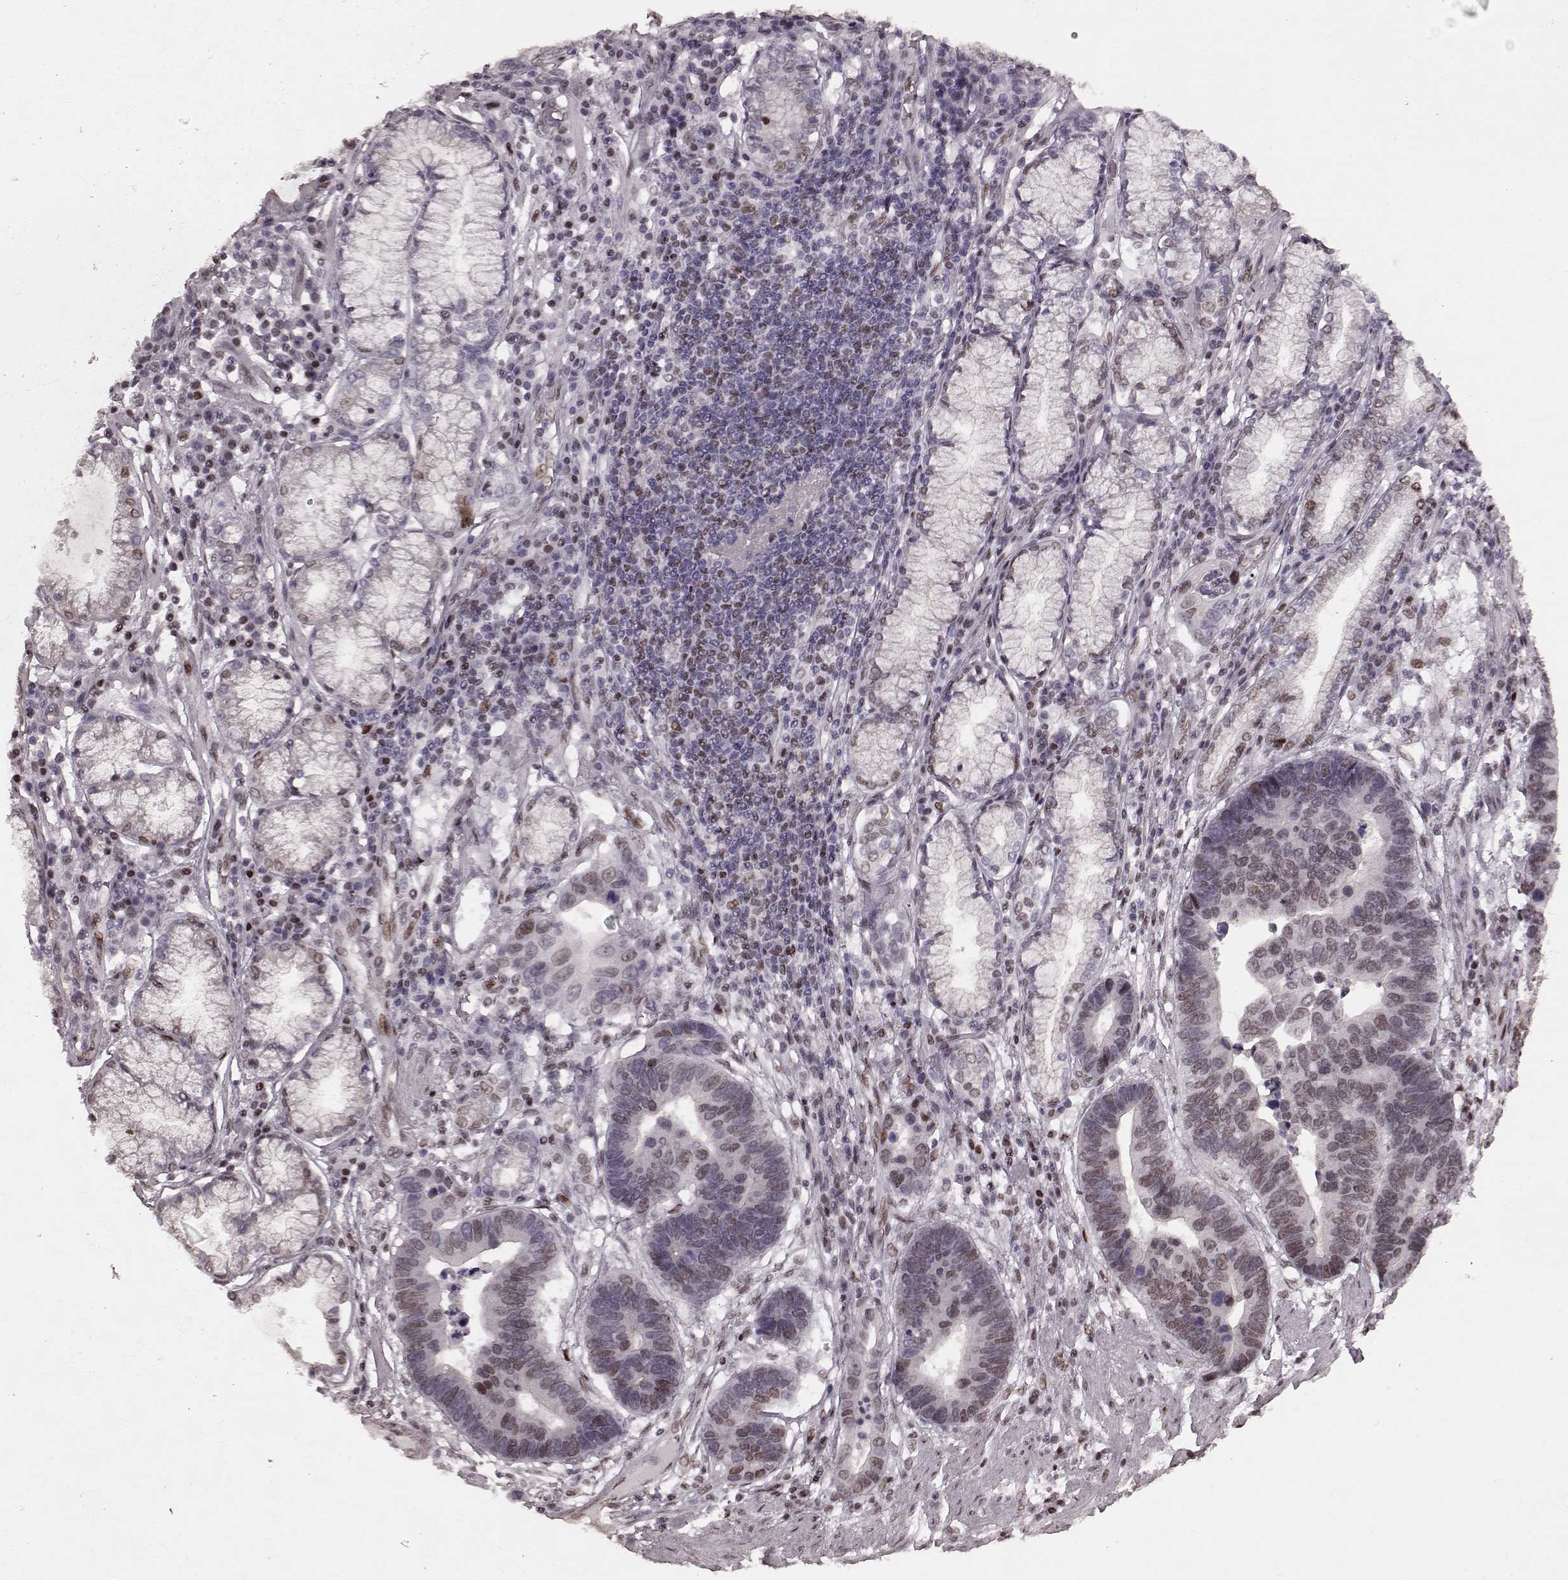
{"staining": {"intensity": "moderate", "quantity": "25%-75%", "location": "nuclear"}, "tissue": "stomach cancer", "cell_type": "Tumor cells", "image_type": "cancer", "snomed": [{"axis": "morphology", "description": "Adenocarcinoma, NOS"}, {"axis": "topography", "description": "Stomach"}], "caption": "Moderate nuclear protein positivity is seen in about 25%-75% of tumor cells in stomach cancer.", "gene": "NR2C1", "patient": {"sex": "male", "age": 84}}